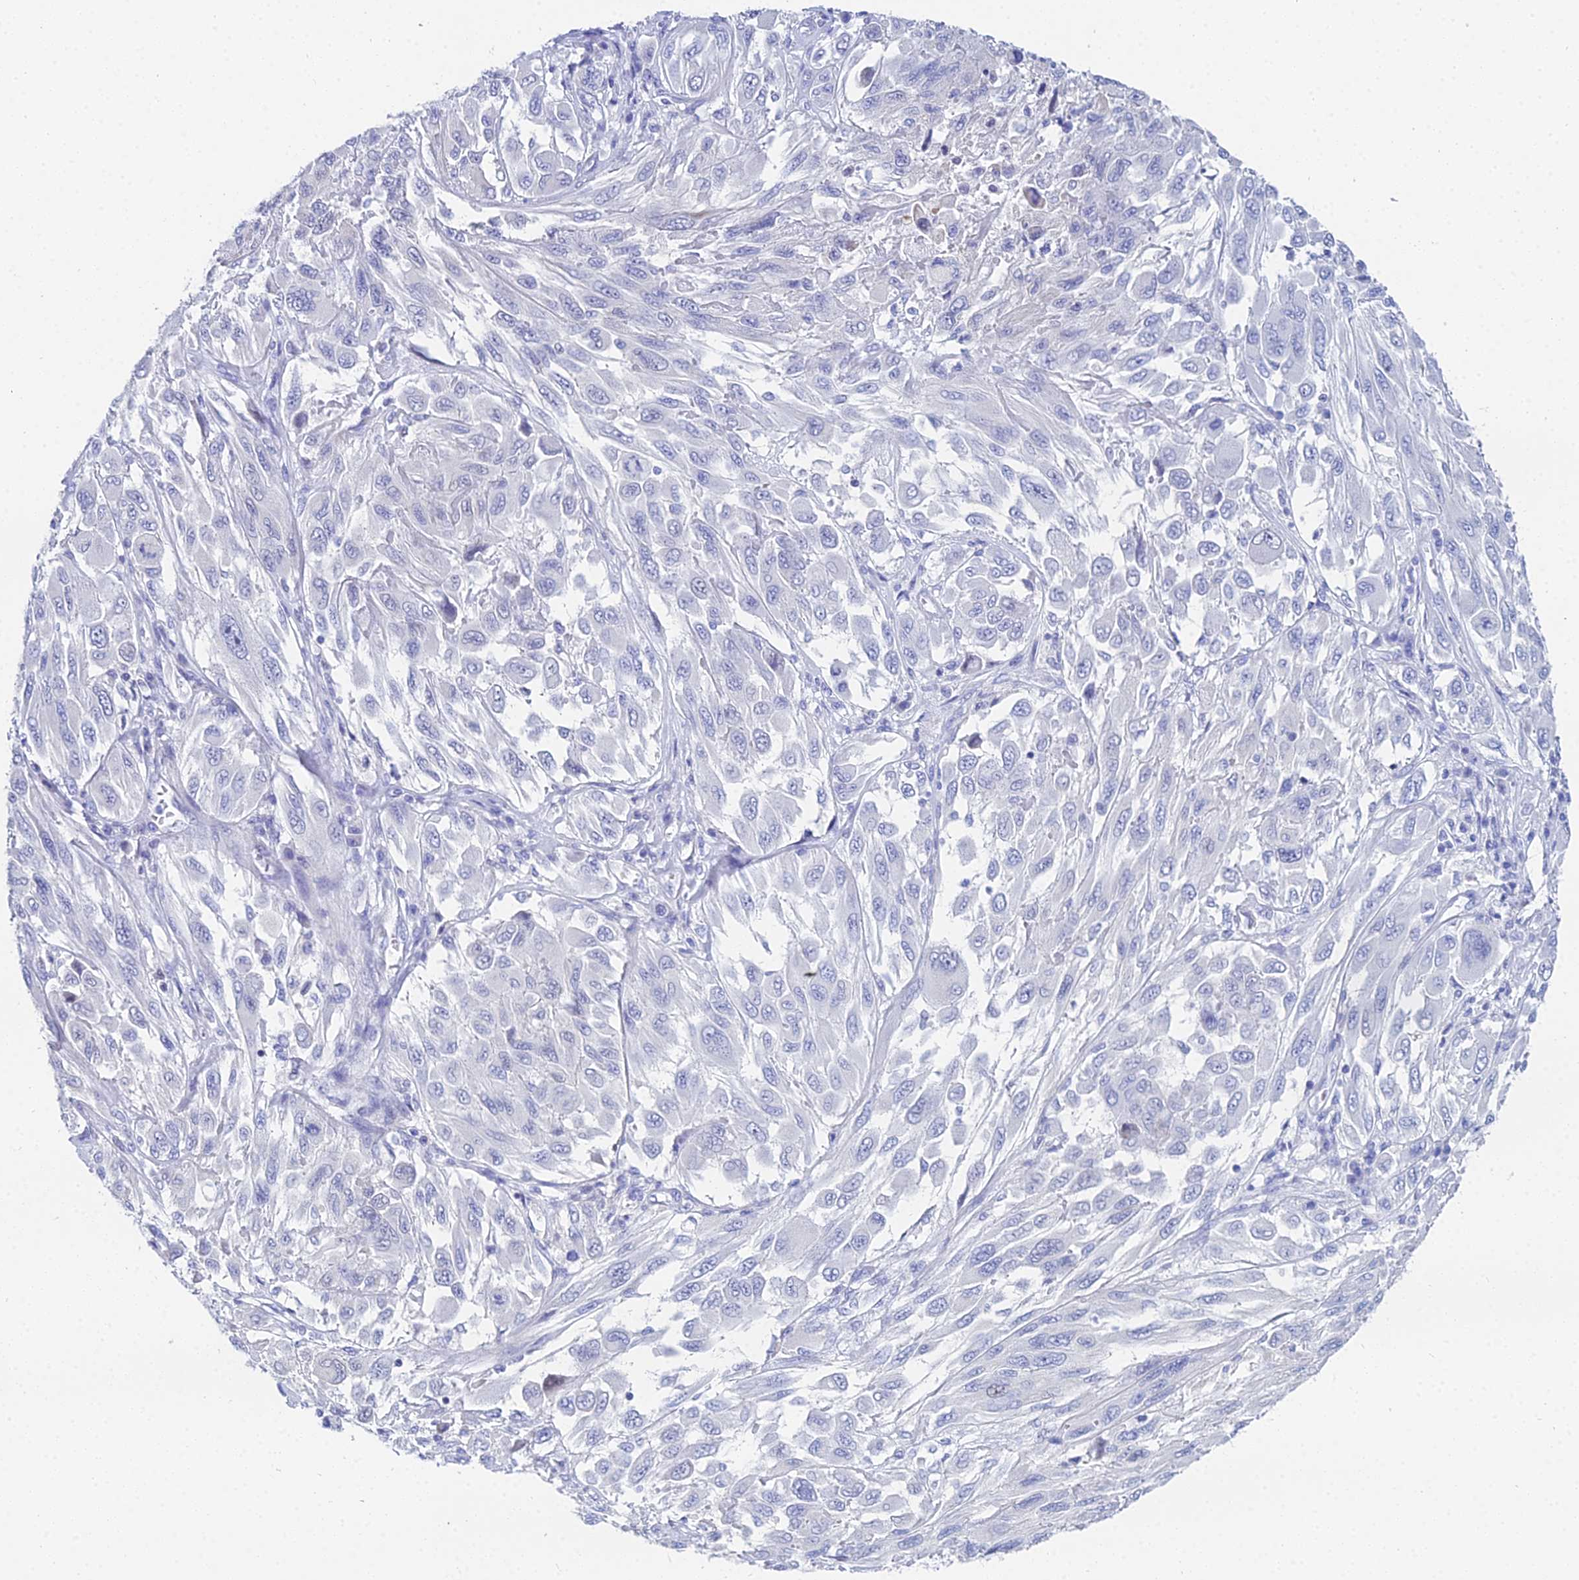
{"staining": {"intensity": "negative", "quantity": "none", "location": "none"}, "tissue": "melanoma", "cell_type": "Tumor cells", "image_type": "cancer", "snomed": [{"axis": "morphology", "description": "Malignant melanoma, NOS"}, {"axis": "topography", "description": "Skin"}], "caption": "High power microscopy photomicrograph of an IHC micrograph of melanoma, revealing no significant expression in tumor cells. Nuclei are stained in blue.", "gene": "OCM", "patient": {"sex": "female", "age": 91}}